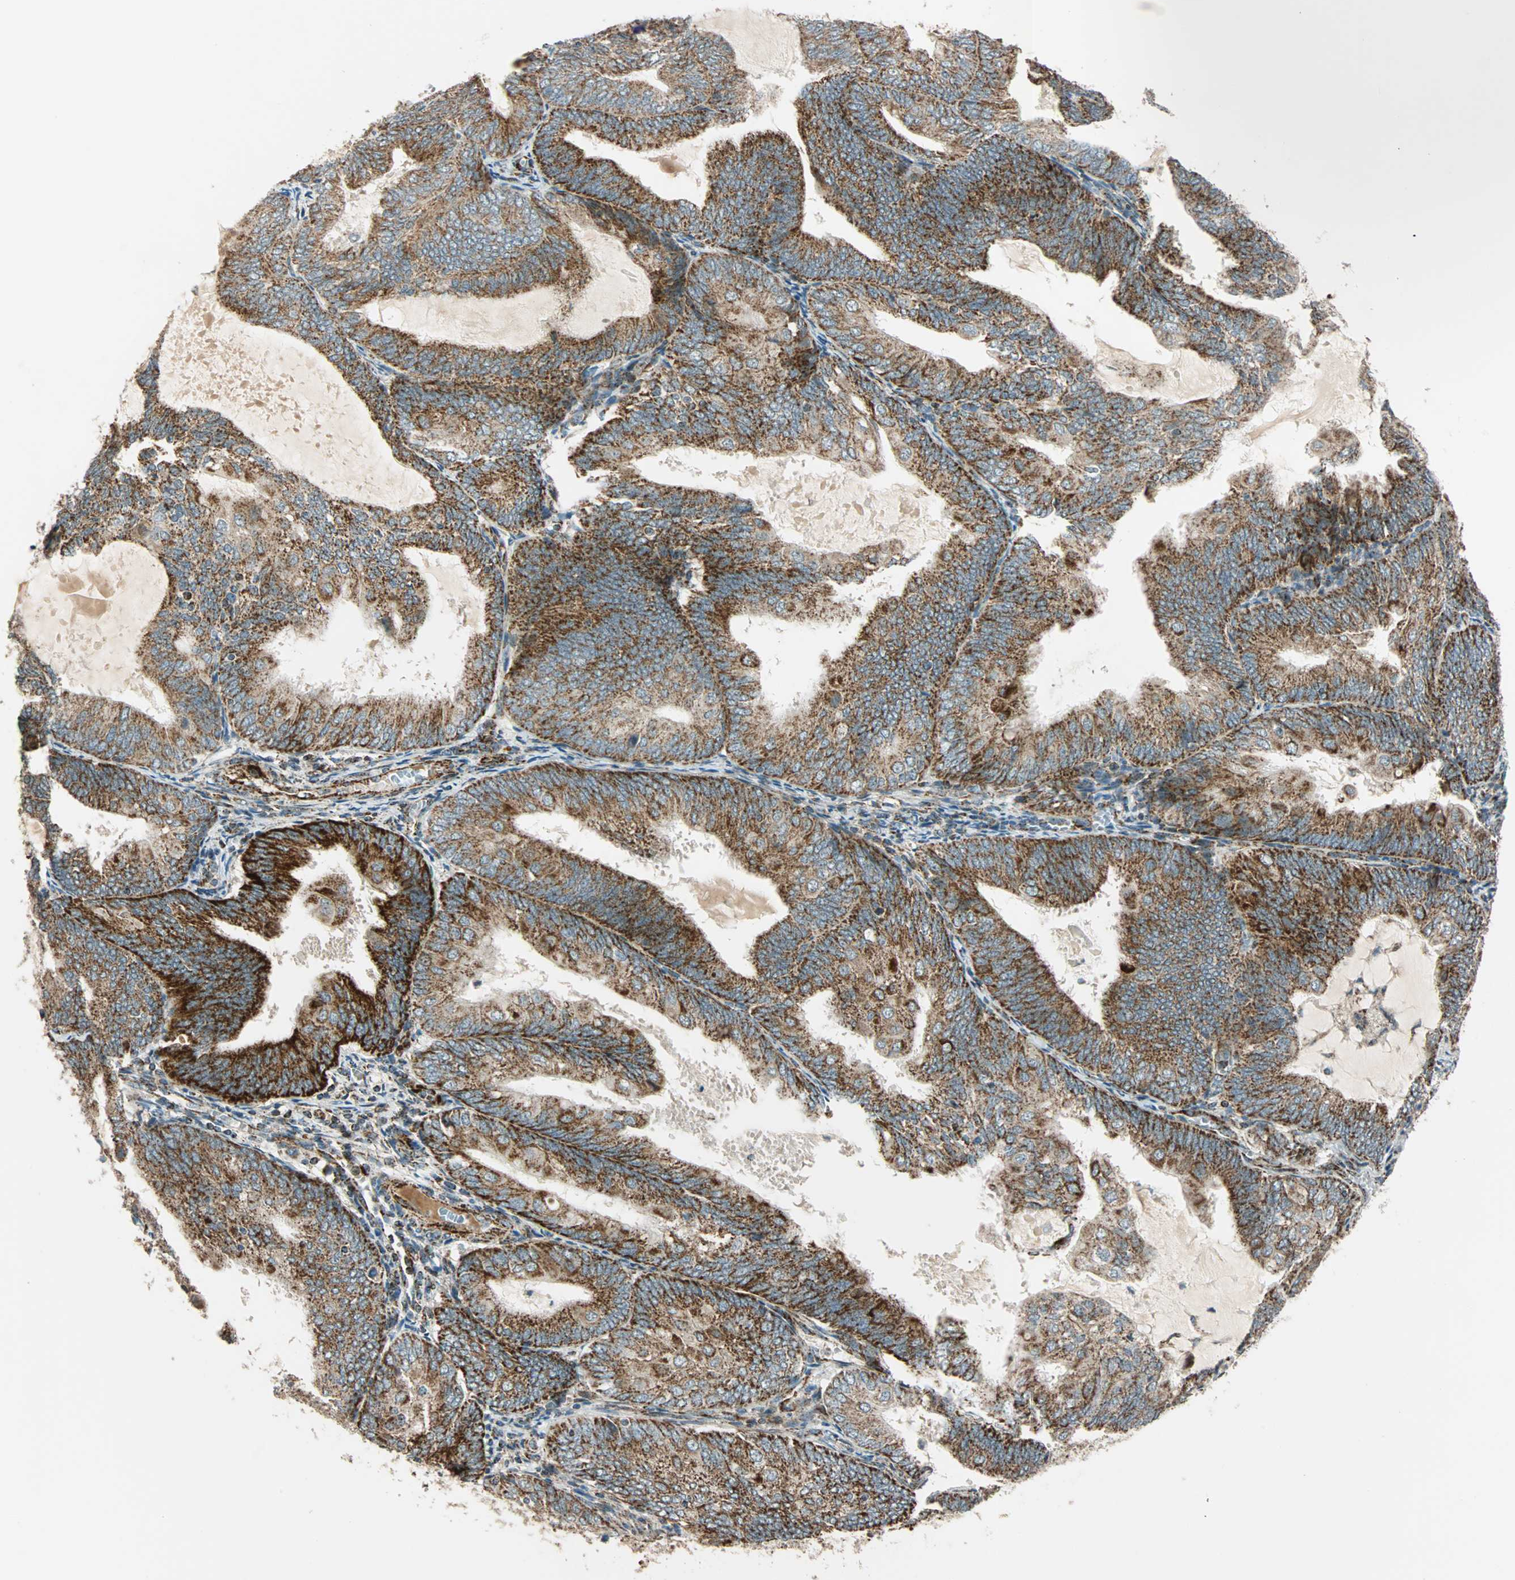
{"staining": {"intensity": "strong", "quantity": "<25%", "location": "cytoplasmic/membranous"}, "tissue": "endometrial cancer", "cell_type": "Tumor cells", "image_type": "cancer", "snomed": [{"axis": "morphology", "description": "Adenocarcinoma, NOS"}, {"axis": "topography", "description": "Endometrium"}], "caption": "IHC photomicrograph of endometrial cancer stained for a protein (brown), which displays medium levels of strong cytoplasmic/membranous positivity in approximately <25% of tumor cells.", "gene": "SPRY4", "patient": {"sex": "female", "age": 81}}